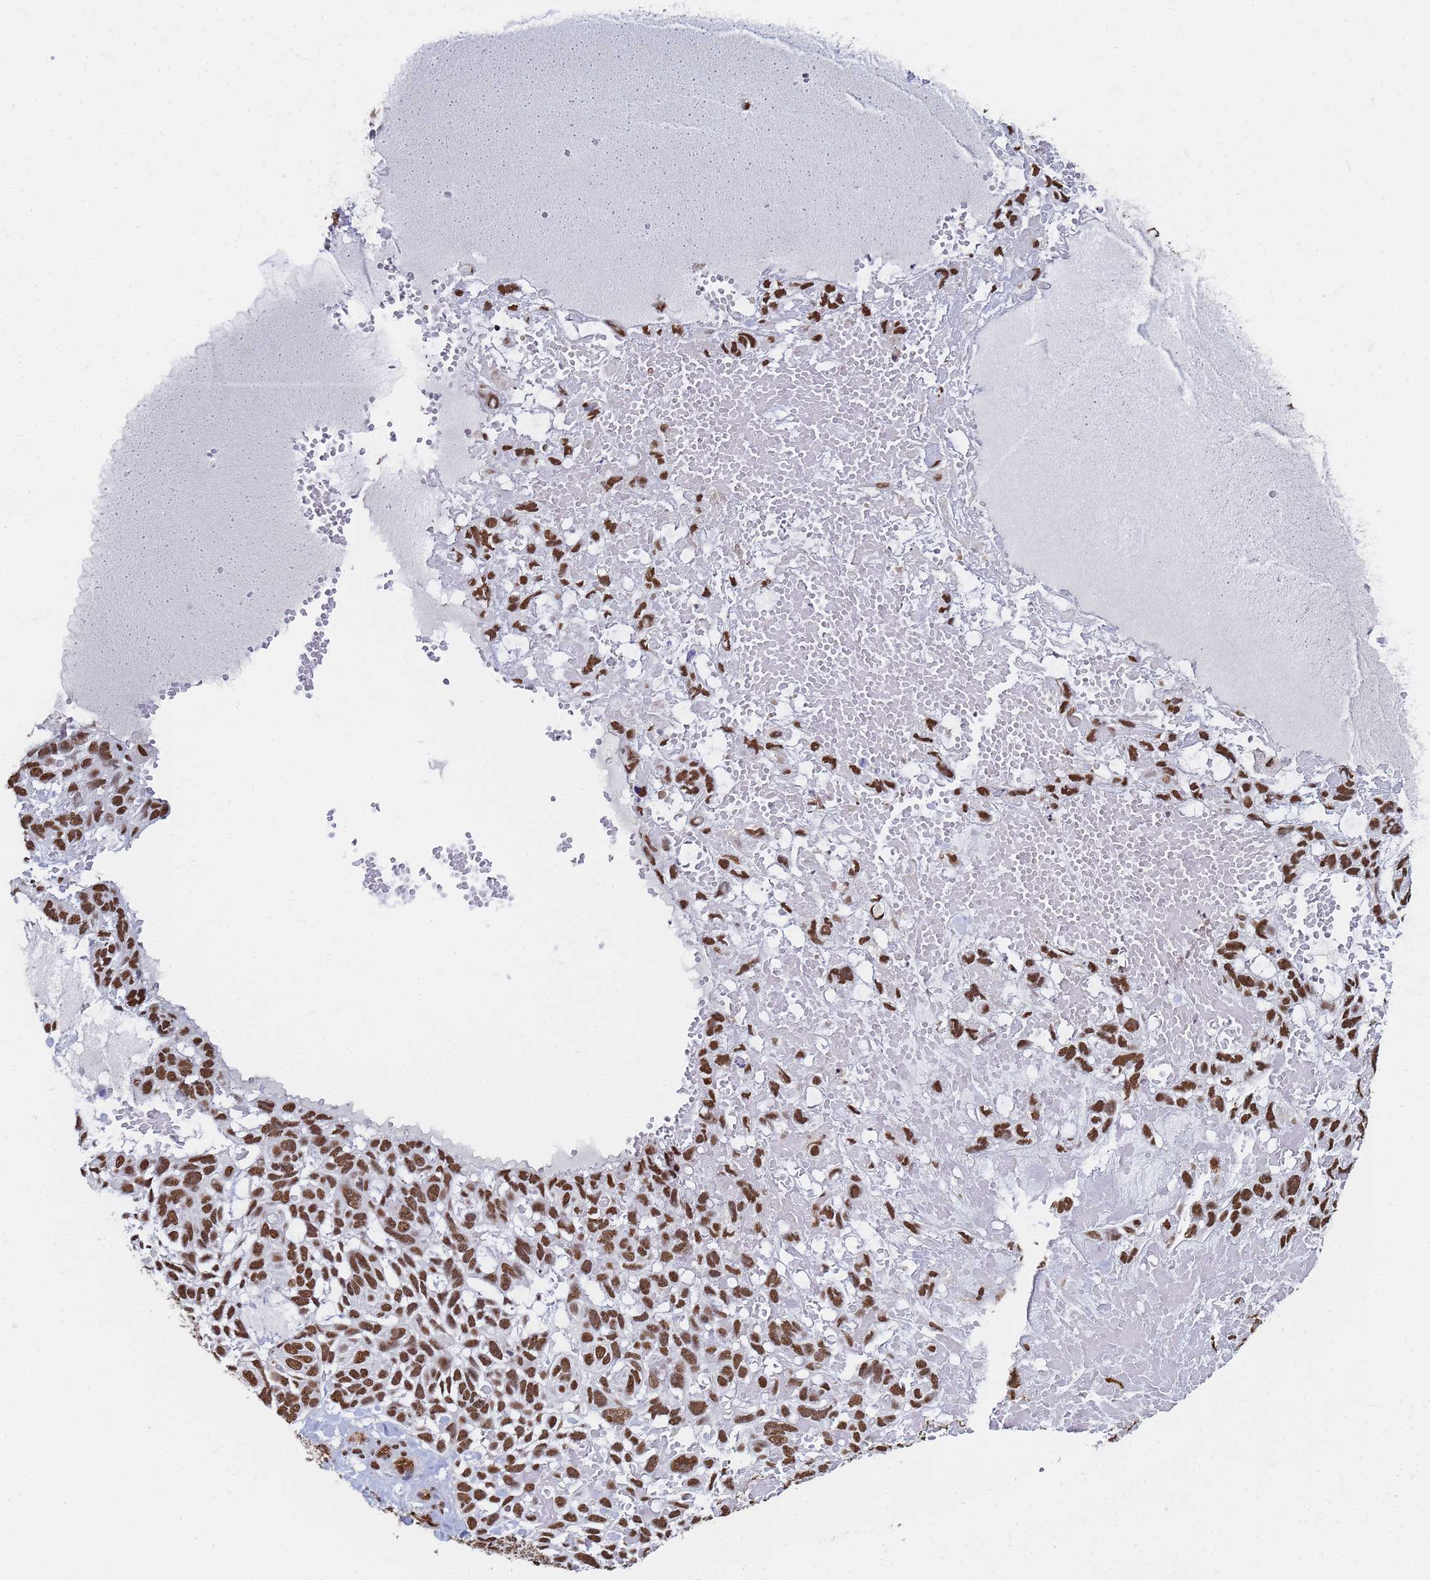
{"staining": {"intensity": "strong", "quantity": ">75%", "location": "nuclear"}, "tissue": "skin cancer", "cell_type": "Tumor cells", "image_type": "cancer", "snomed": [{"axis": "morphology", "description": "Basal cell carcinoma"}, {"axis": "topography", "description": "Skin"}], "caption": "Strong nuclear protein positivity is seen in about >75% of tumor cells in skin basal cell carcinoma. The staining was performed using DAB (3,3'-diaminobenzidine) to visualize the protein expression in brown, while the nuclei were stained in blue with hematoxylin (Magnification: 20x).", "gene": "RAVER2", "patient": {"sex": "male", "age": 88}}